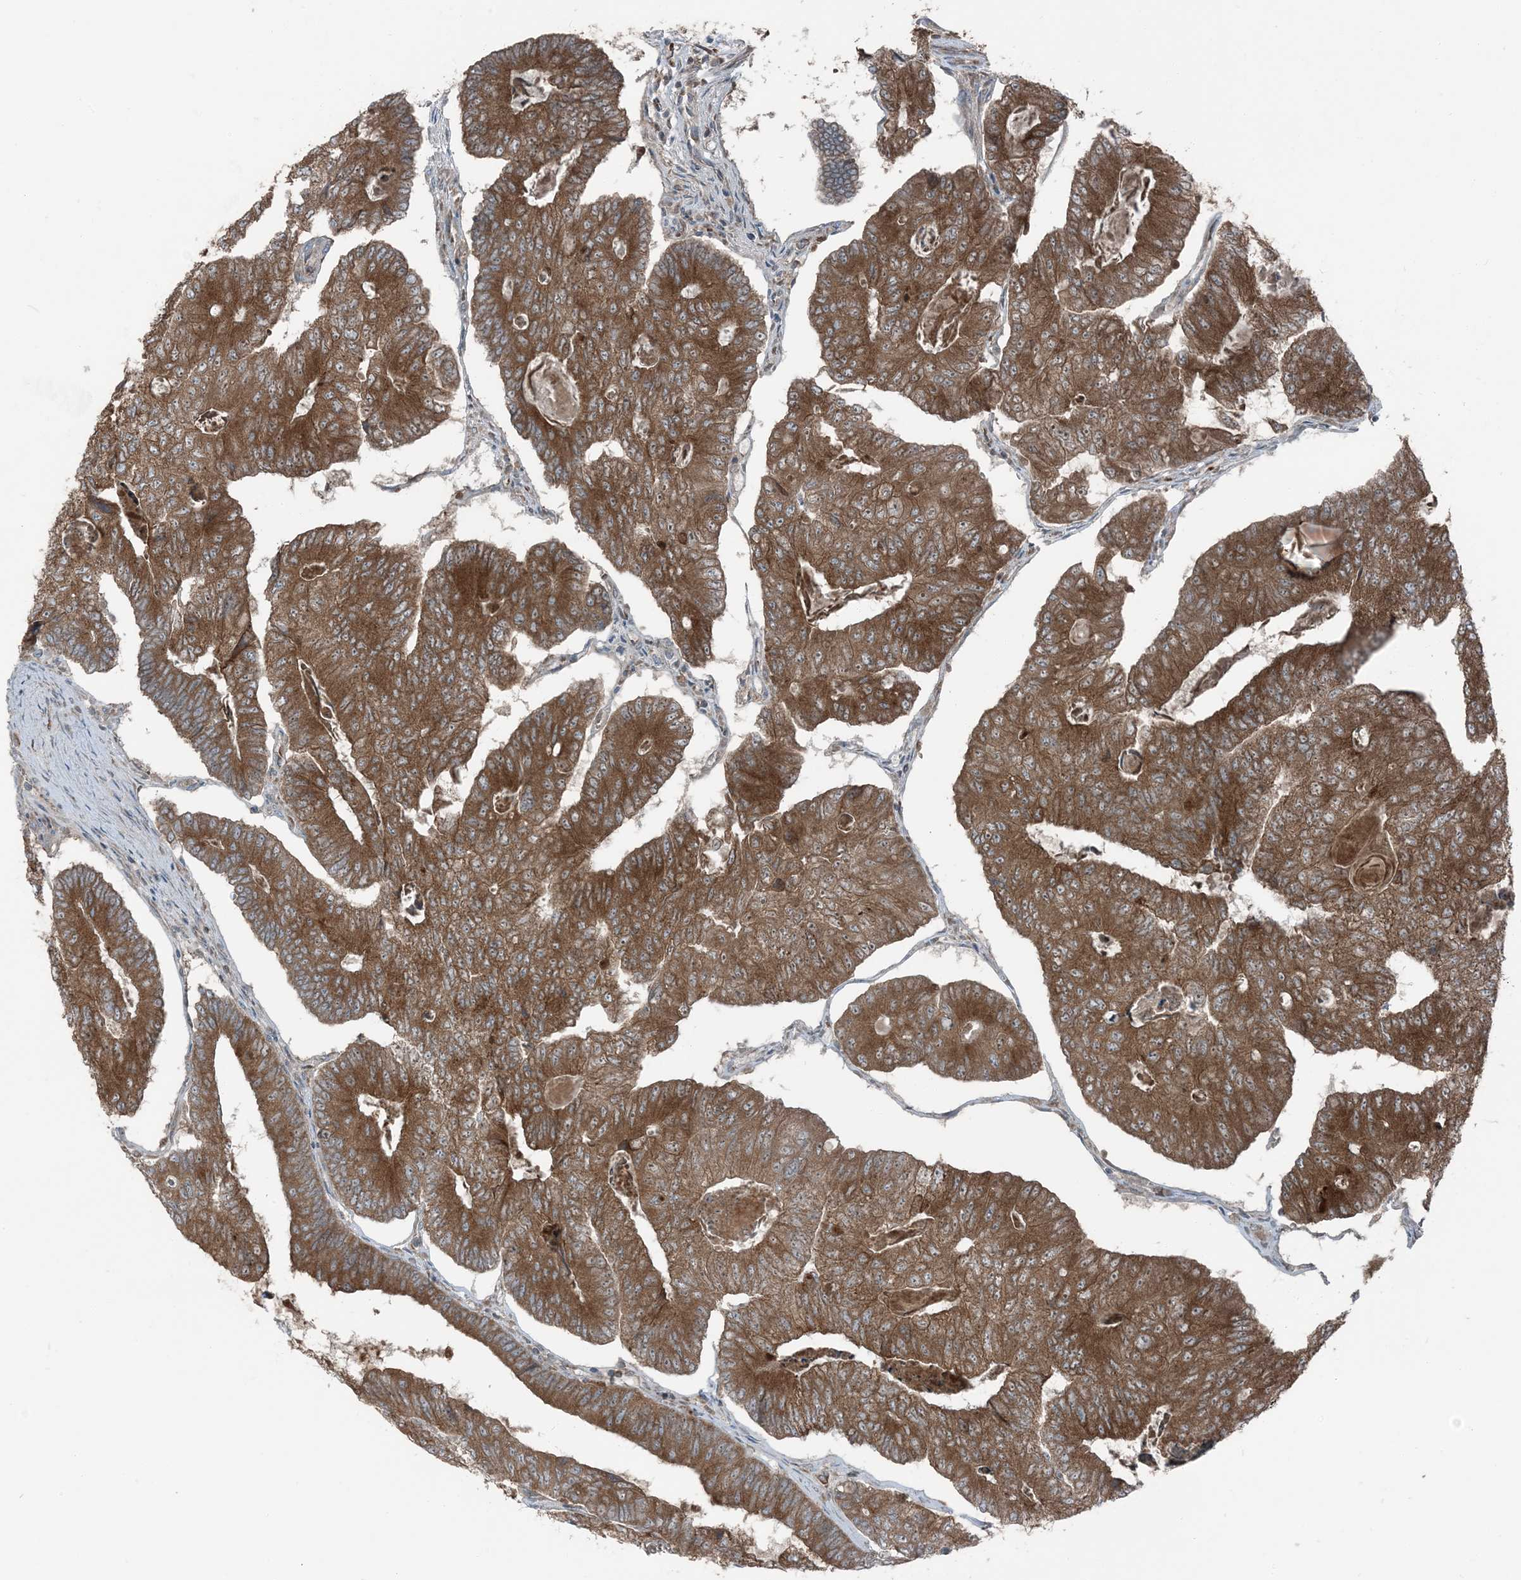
{"staining": {"intensity": "moderate", "quantity": ">75%", "location": "cytoplasmic/membranous"}, "tissue": "colorectal cancer", "cell_type": "Tumor cells", "image_type": "cancer", "snomed": [{"axis": "morphology", "description": "Adenocarcinoma, NOS"}, {"axis": "topography", "description": "Colon"}], "caption": "Protein staining of colorectal adenocarcinoma tissue reveals moderate cytoplasmic/membranous positivity in approximately >75% of tumor cells. (DAB (3,3'-diaminobenzidine) IHC with brightfield microscopy, high magnification).", "gene": "RAB3GAP1", "patient": {"sex": "female", "age": 67}}